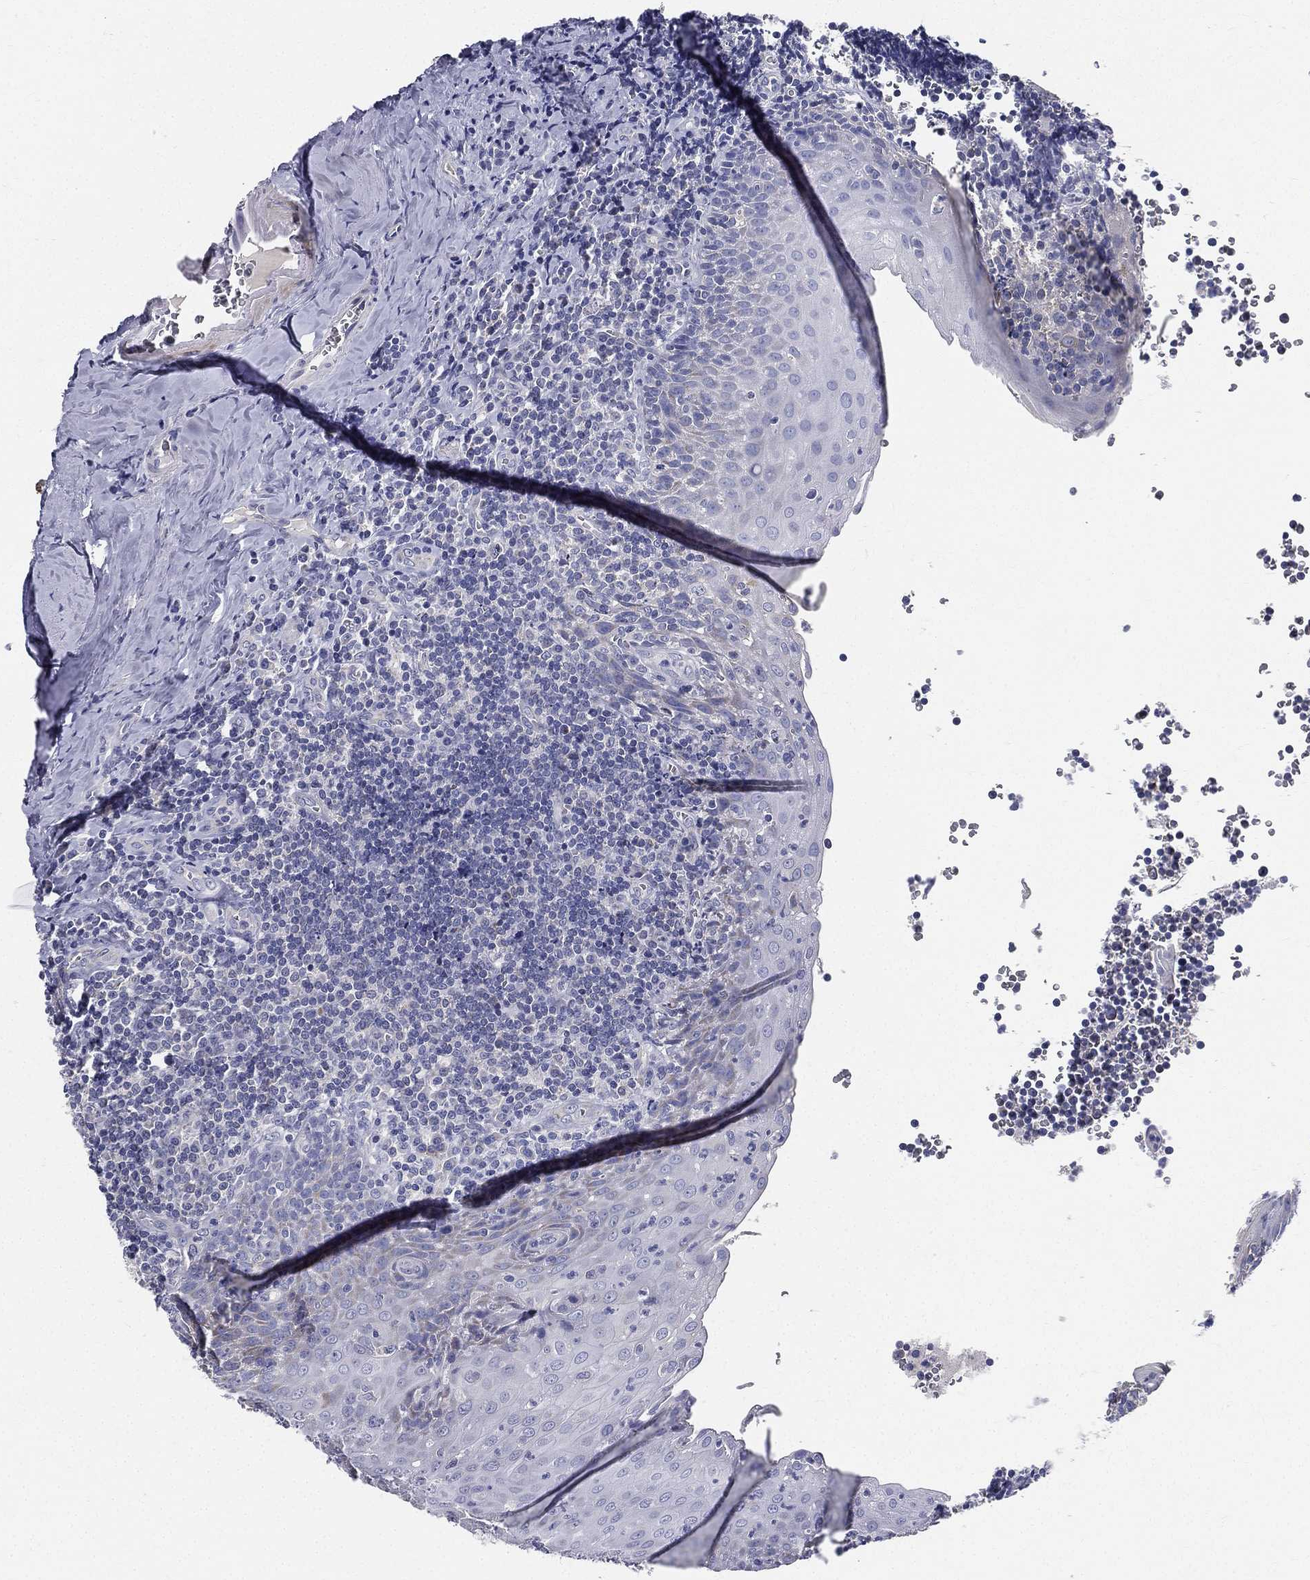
{"staining": {"intensity": "moderate", "quantity": "<25%", "location": "cytoplasmic/membranous"}, "tissue": "tonsil", "cell_type": "Germinal center cells", "image_type": "normal", "snomed": [{"axis": "morphology", "description": "Normal tissue, NOS"}, {"axis": "morphology", "description": "Inflammation, NOS"}, {"axis": "topography", "description": "Tonsil"}], "caption": "A histopathology image of tonsil stained for a protein exhibits moderate cytoplasmic/membranous brown staining in germinal center cells. The staining was performed using DAB to visualize the protein expression in brown, while the nuclei were stained in blue with hematoxylin (Magnification: 20x).", "gene": "PWWP3A", "patient": {"sex": "female", "age": 31}}